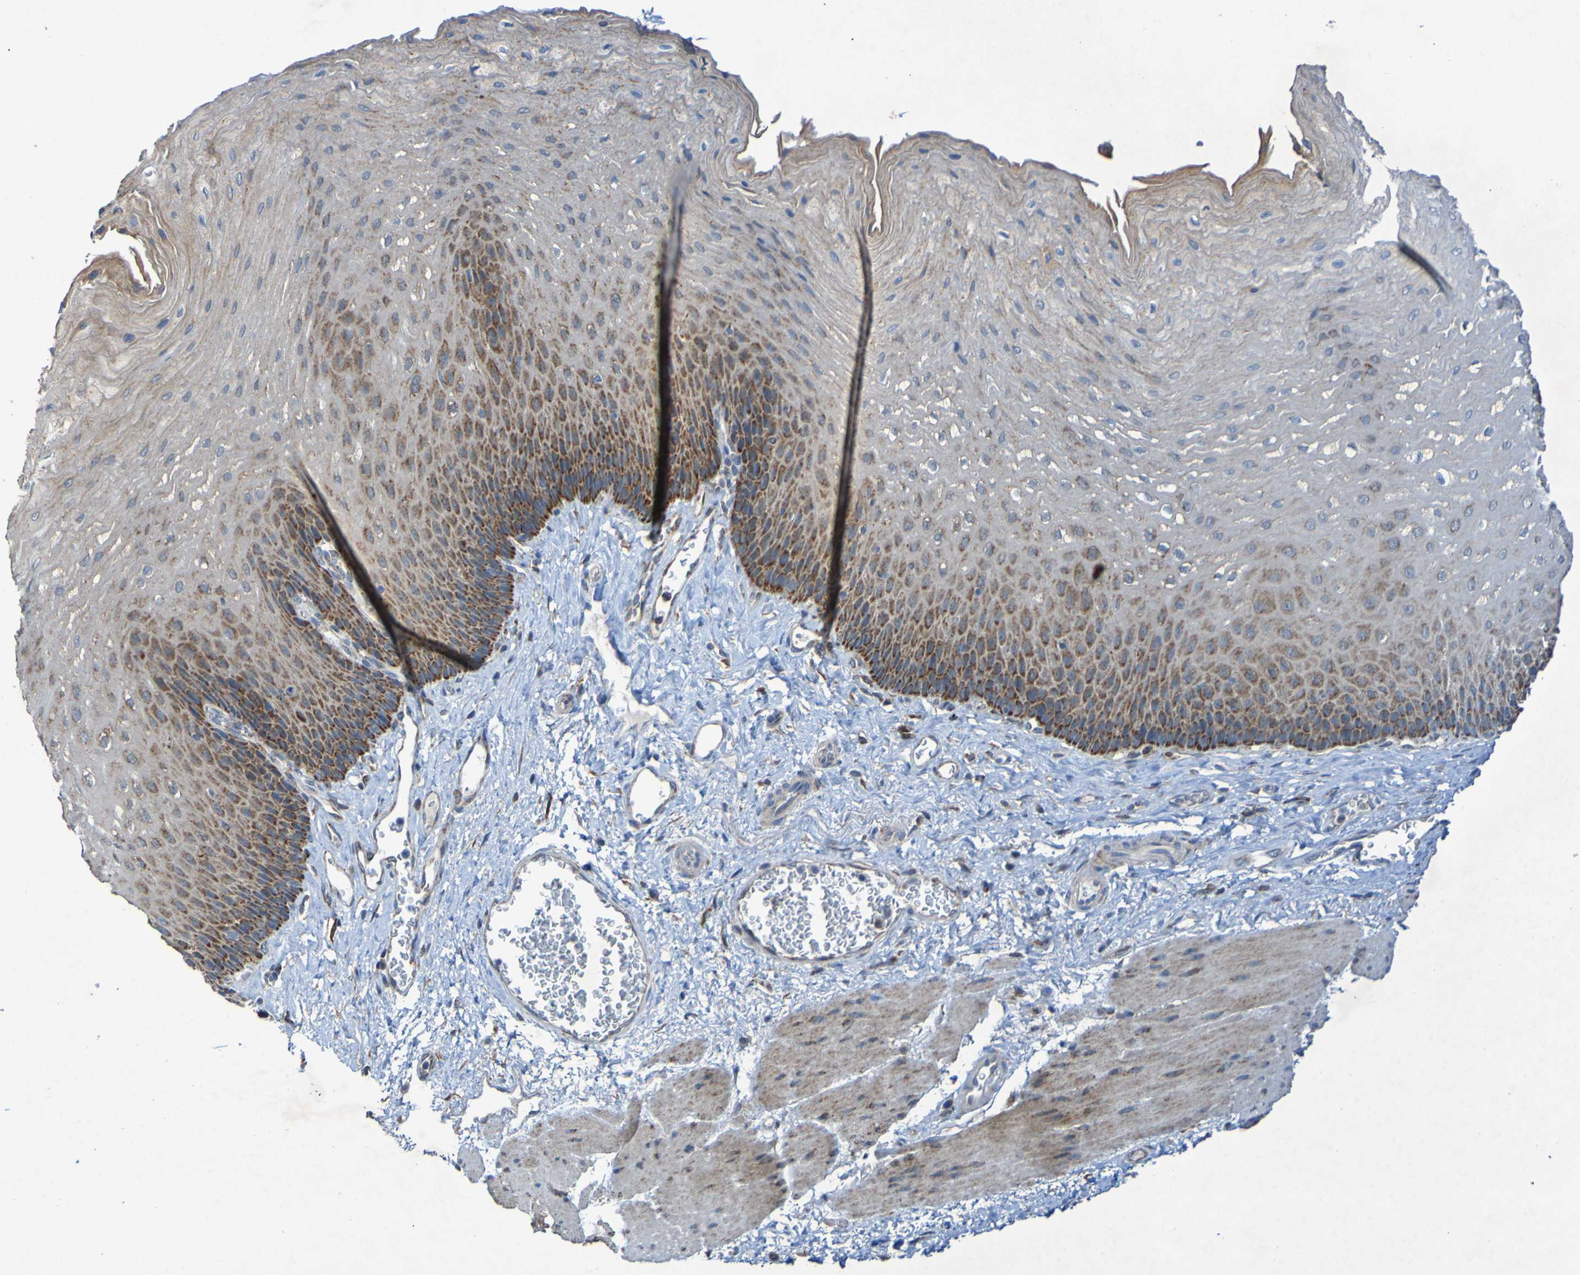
{"staining": {"intensity": "moderate", "quantity": ">75%", "location": "cytoplasmic/membranous"}, "tissue": "esophagus", "cell_type": "Squamous epithelial cells", "image_type": "normal", "snomed": [{"axis": "morphology", "description": "Normal tissue, NOS"}, {"axis": "topography", "description": "Esophagus"}], "caption": "Immunohistochemical staining of unremarkable human esophagus reveals medium levels of moderate cytoplasmic/membranous expression in approximately >75% of squamous epithelial cells.", "gene": "CCDC51", "patient": {"sex": "female", "age": 72}}